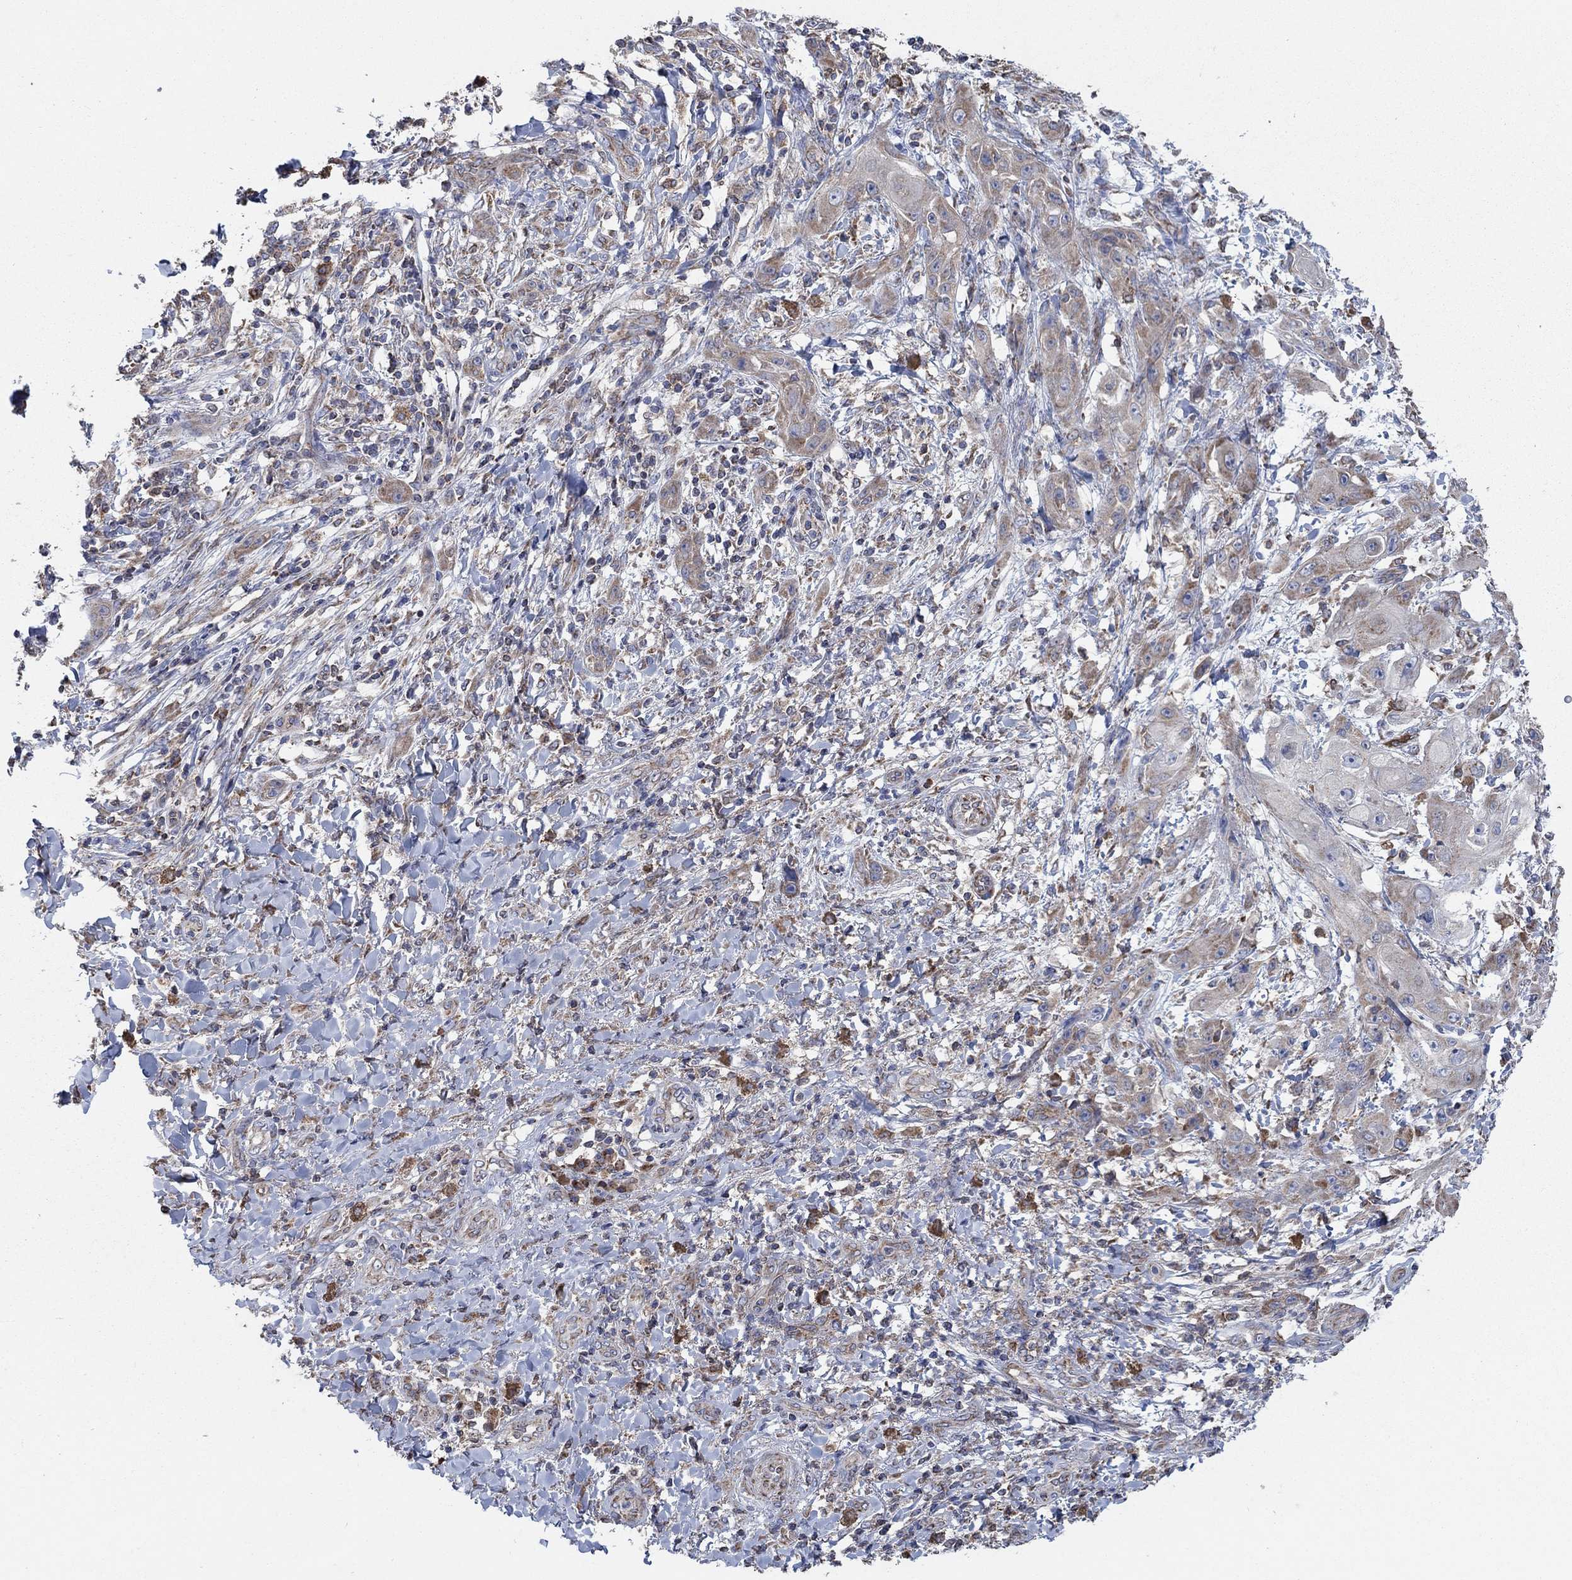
{"staining": {"intensity": "weak", "quantity": ">75%", "location": "cytoplasmic/membranous"}, "tissue": "skin cancer", "cell_type": "Tumor cells", "image_type": "cancer", "snomed": [{"axis": "morphology", "description": "Squamous cell carcinoma, NOS"}, {"axis": "topography", "description": "Skin"}], "caption": "This is a histology image of immunohistochemistry (IHC) staining of skin cancer, which shows weak staining in the cytoplasmic/membranous of tumor cells.", "gene": "NCEH1", "patient": {"sex": "male", "age": 62}}